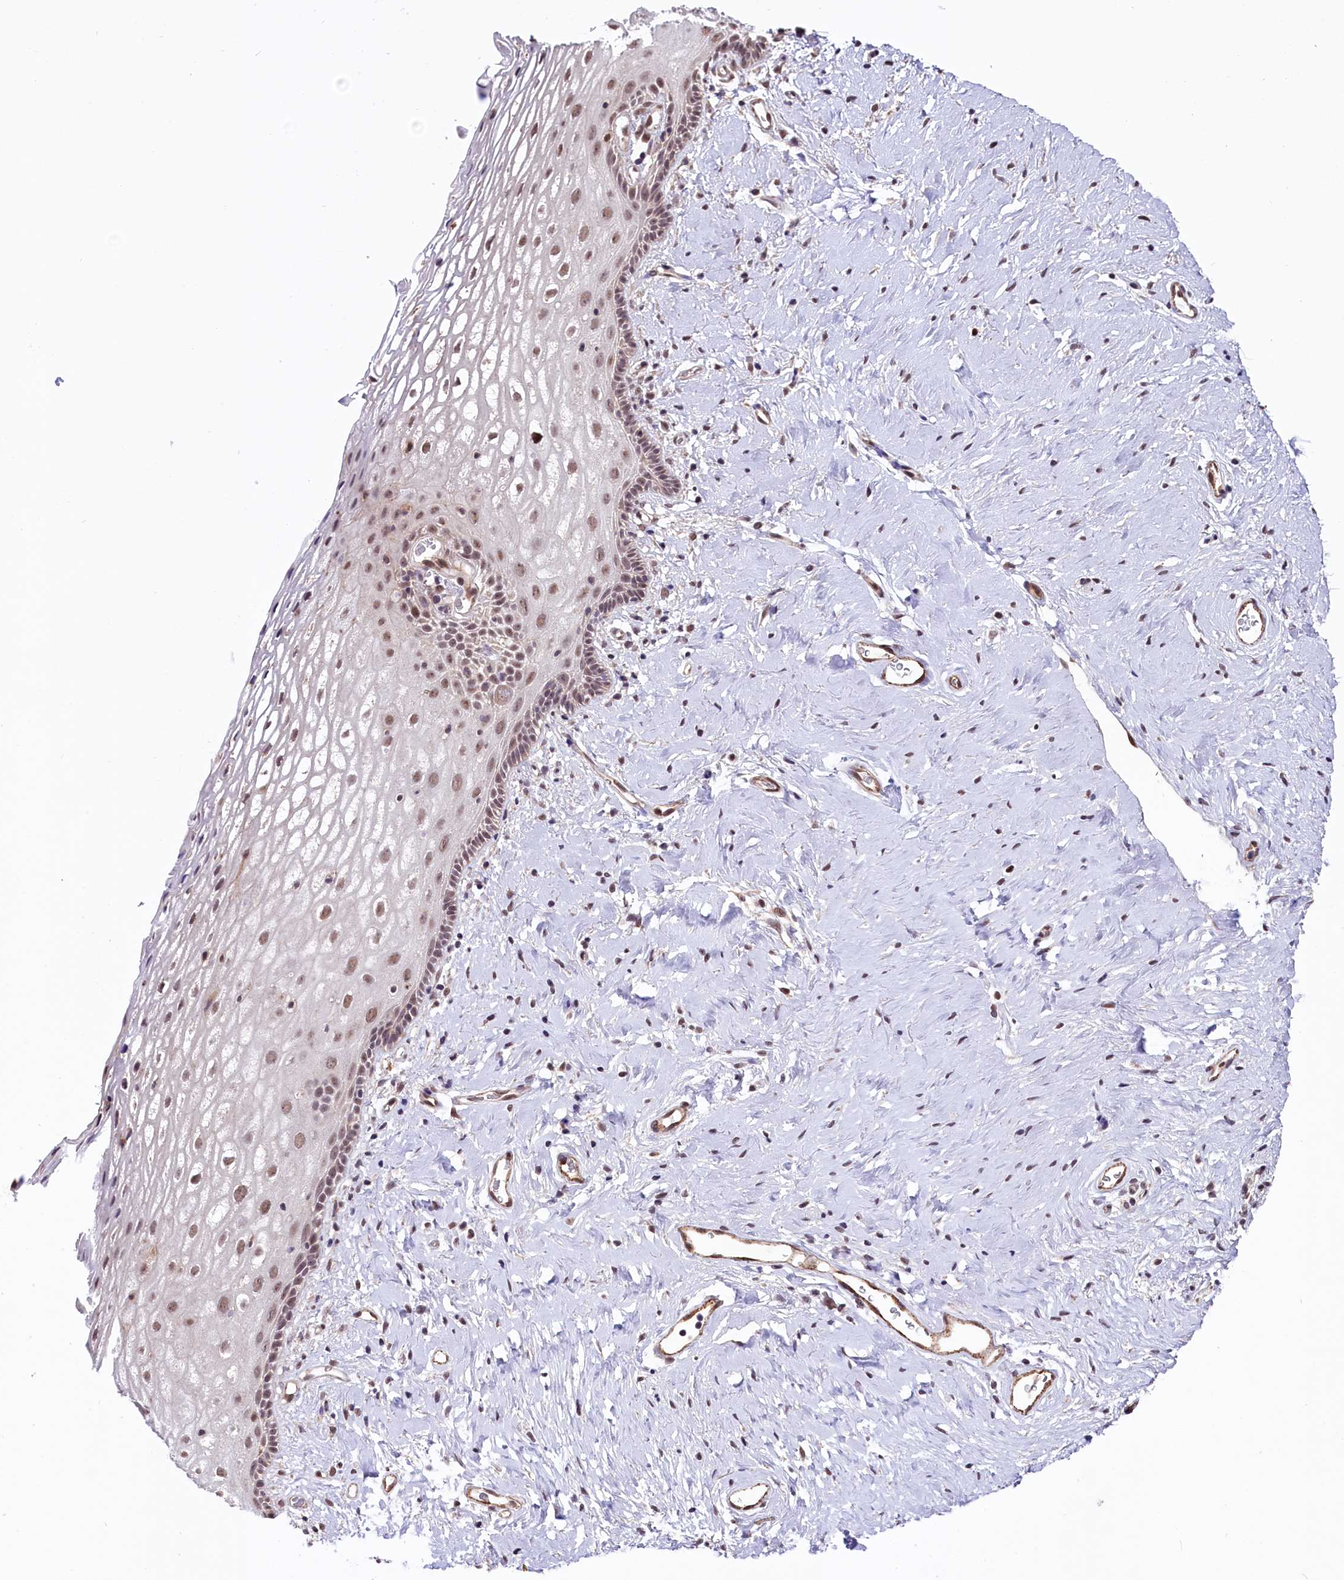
{"staining": {"intensity": "weak", "quantity": ">75%", "location": "nuclear"}, "tissue": "vagina", "cell_type": "Squamous epithelial cells", "image_type": "normal", "snomed": [{"axis": "morphology", "description": "Normal tissue, NOS"}, {"axis": "morphology", "description": "Adenocarcinoma, NOS"}, {"axis": "topography", "description": "Rectum"}, {"axis": "topography", "description": "Vagina"}], "caption": "Immunohistochemistry micrograph of unremarkable vagina stained for a protein (brown), which displays low levels of weak nuclear staining in approximately >75% of squamous epithelial cells.", "gene": "MRPL54", "patient": {"sex": "female", "age": 71}}